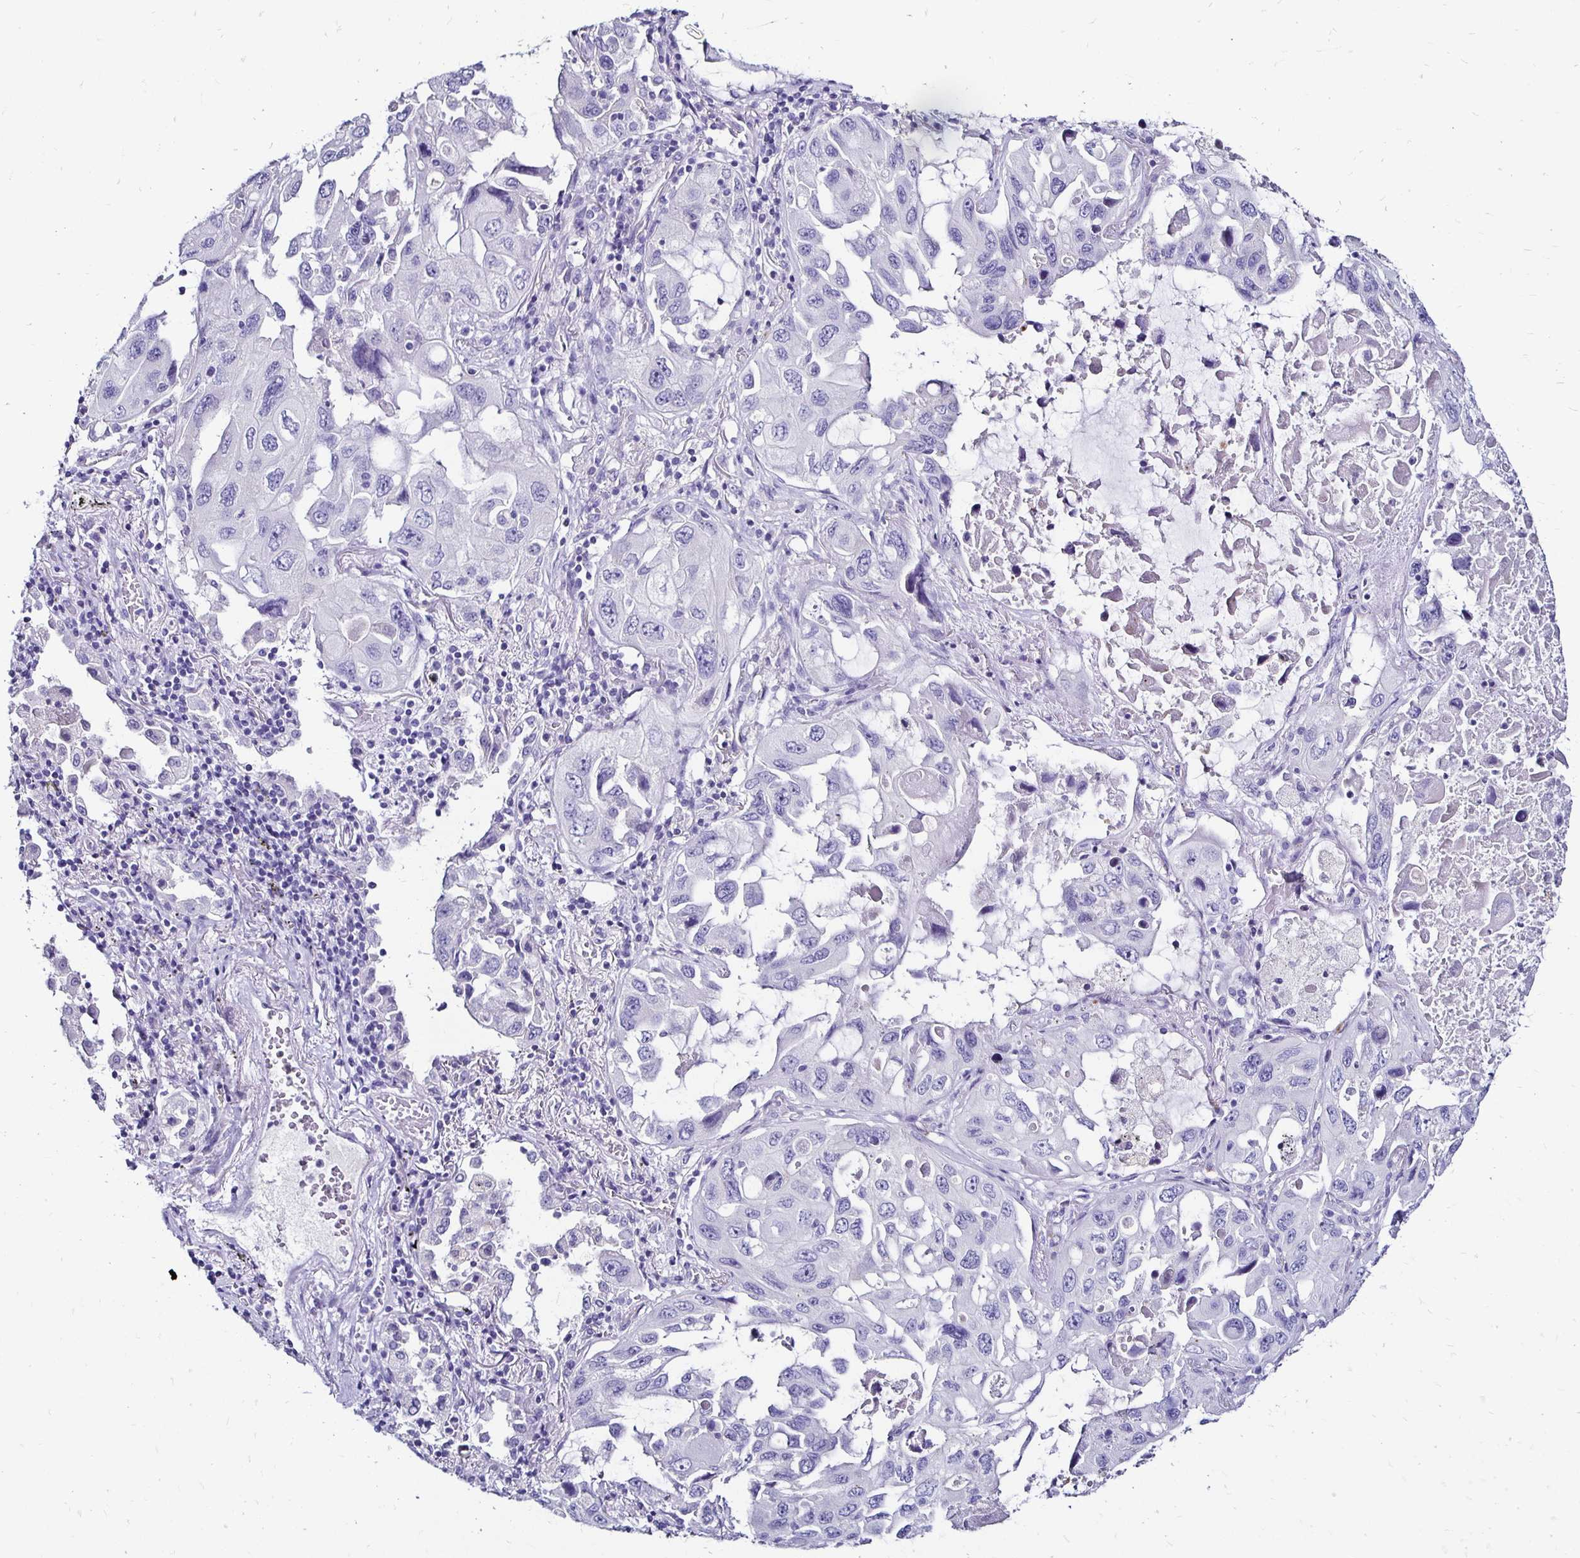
{"staining": {"intensity": "negative", "quantity": "none", "location": "none"}, "tissue": "lung cancer", "cell_type": "Tumor cells", "image_type": "cancer", "snomed": [{"axis": "morphology", "description": "Squamous cell carcinoma, NOS"}, {"axis": "topography", "description": "Lung"}], "caption": "IHC of human squamous cell carcinoma (lung) reveals no staining in tumor cells.", "gene": "KCNT1", "patient": {"sex": "female", "age": 73}}